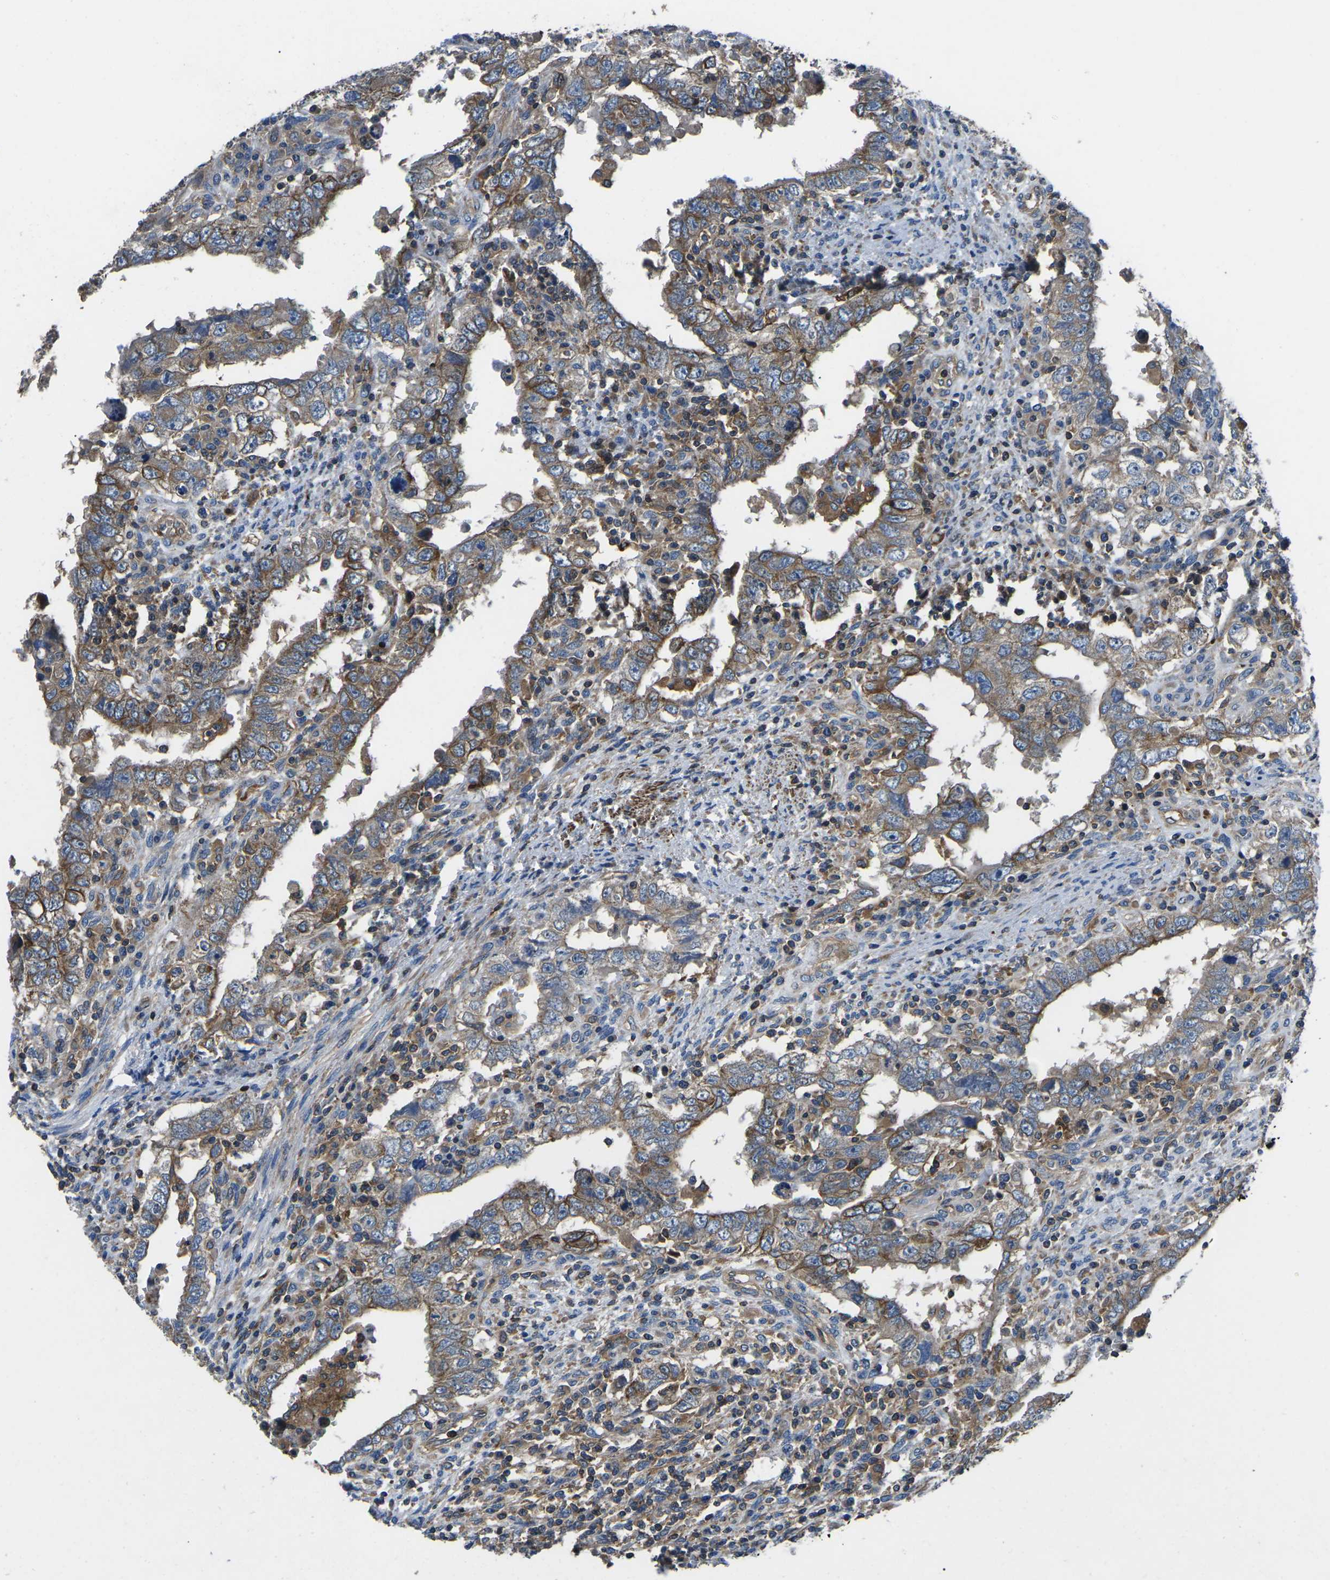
{"staining": {"intensity": "moderate", "quantity": ">75%", "location": "cytoplasmic/membranous"}, "tissue": "testis cancer", "cell_type": "Tumor cells", "image_type": "cancer", "snomed": [{"axis": "morphology", "description": "Carcinoma, Embryonal, NOS"}, {"axis": "topography", "description": "Testis"}], "caption": "The immunohistochemical stain highlights moderate cytoplasmic/membranous staining in tumor cells of testis cancer tissue.", "gene": "KCNJ15", "patient": {"sex": "male", "age": 26}}